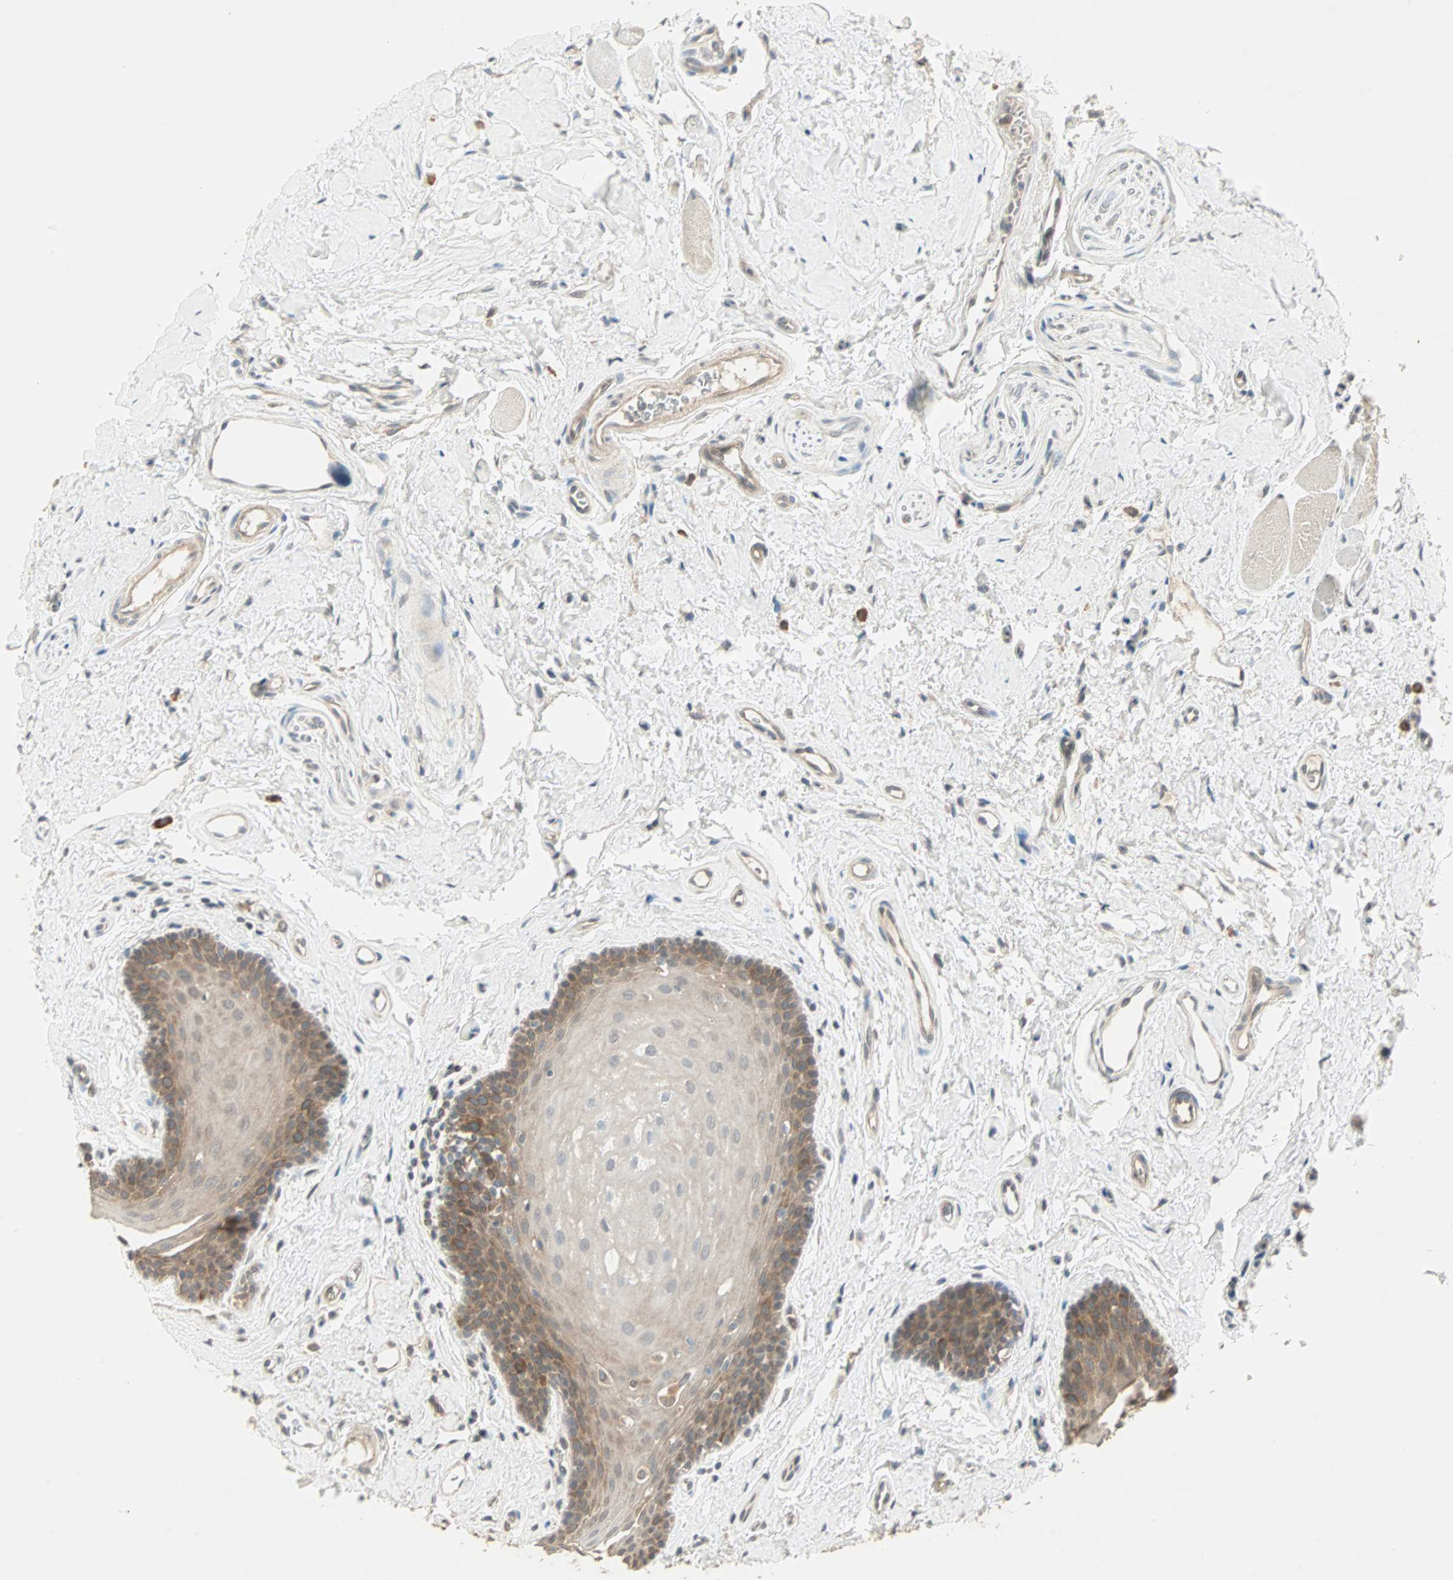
{"staining": {"intensity": "moderate", "quantity": "25%-75%", "location": "cytoplasmic/membranous"}, "tissue": "oral mucosa", "cell_type": "Squamous epithelial cells", "image_type": "normal", "snomed": [{"axis": "morphology", "description": "Normal tissue, NOS"}, {"axis": "topography", "description": "Oral tissue"}], "caption": "Immunohistochemical staining of benign human oral mucosa shows medium levels of moderate cytoplasmic/membranous expression in approximately 25%-75% of squamous epithelial cells.", "gene": "TTF2", "patient": {"sex": "male", "age": 62}}